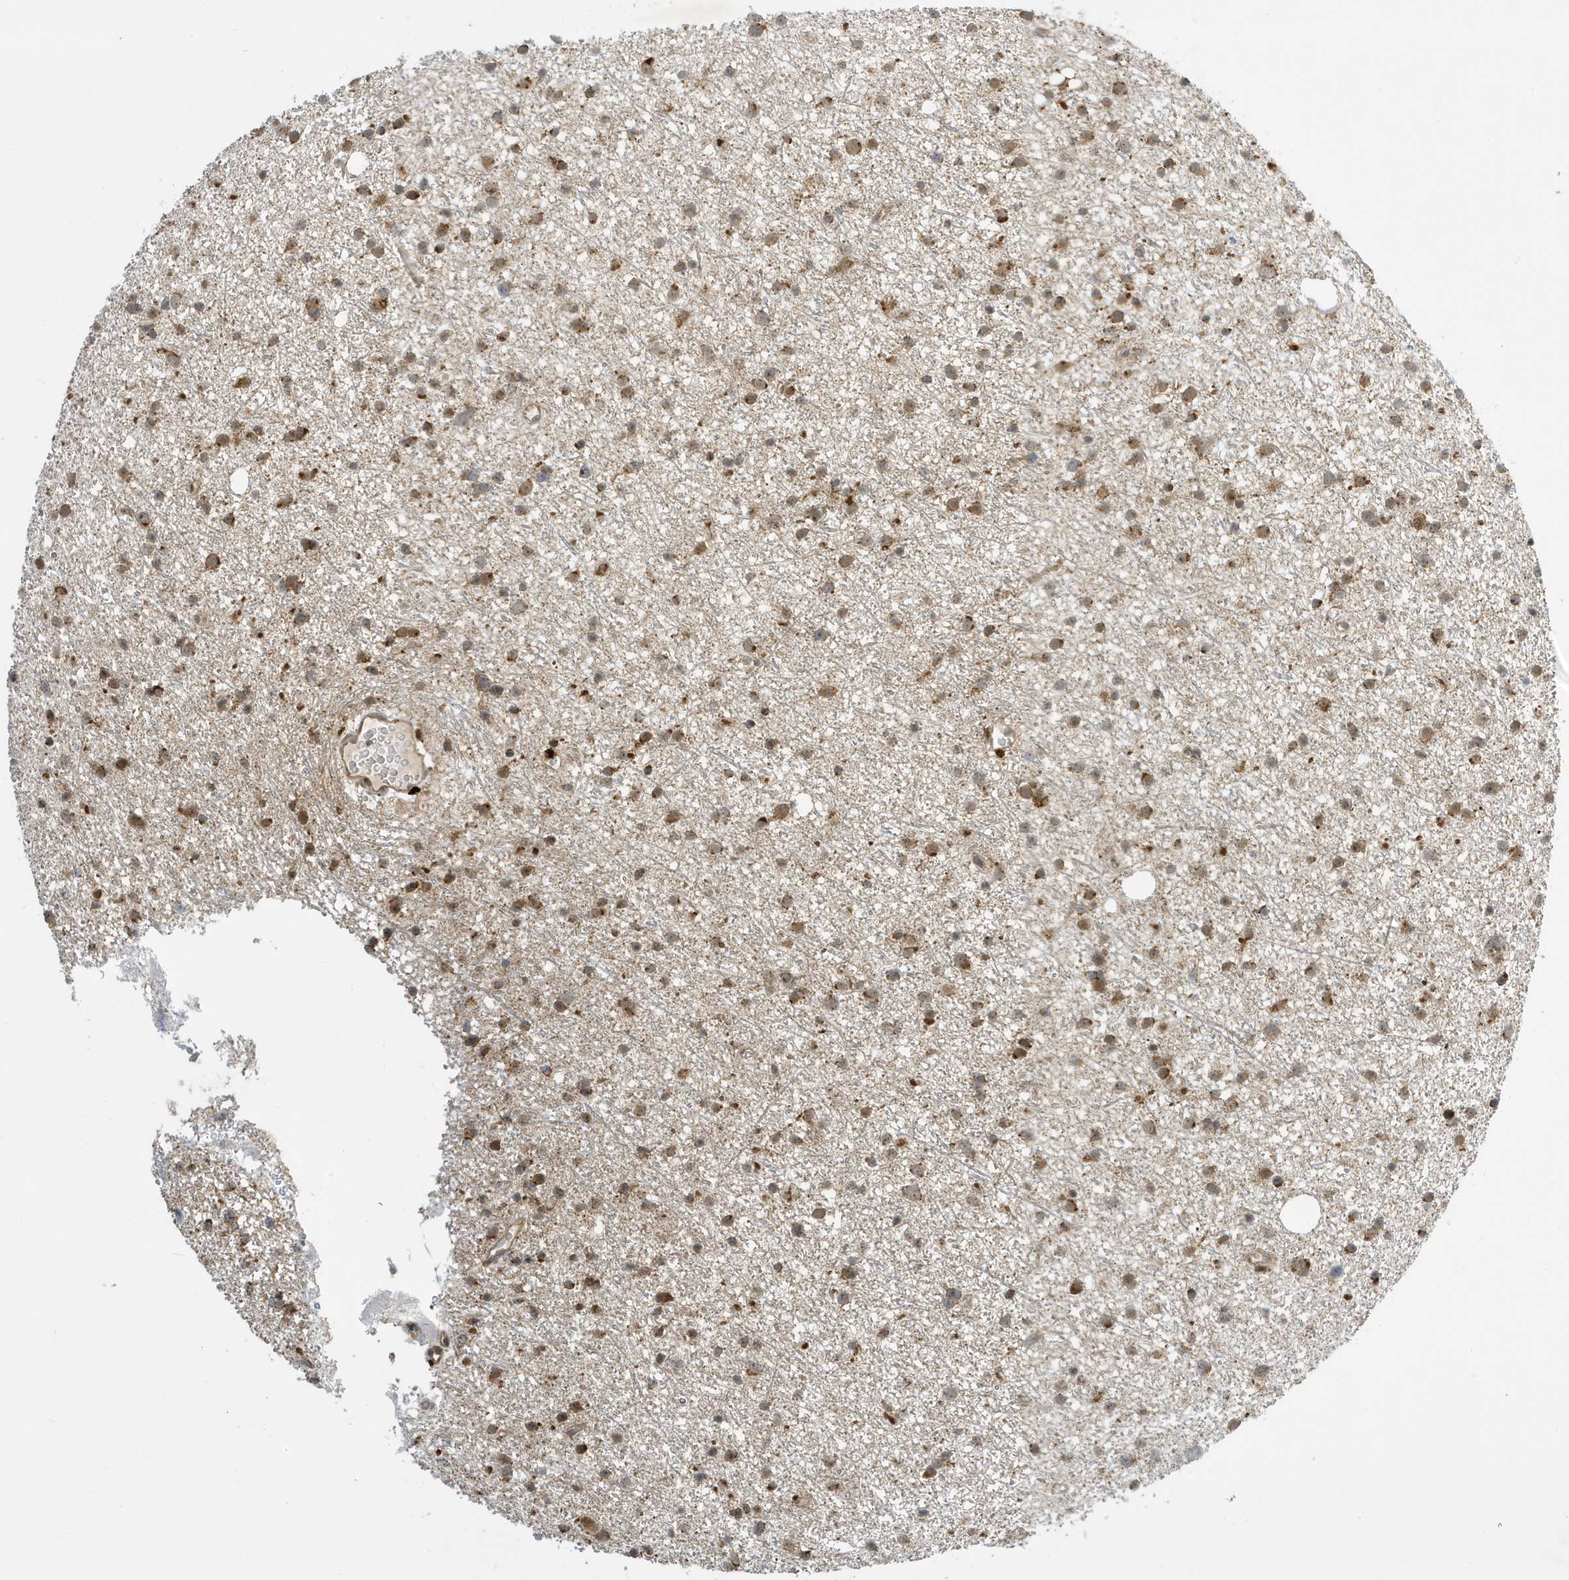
{"staining": {"intensity": "moderate", "quantity": ">75%", "location": "cytoplasmic/membranous"}, "tissue": "glioma", "cell_type": "Tumor cells", "image_type": "cancer", "snomed": [{"axis": "morphology", "description": "Glioma, malignant, Low grade"}, {"axis": "topography", "description": "Cerebral cortex"}], "caption": "The image displays staining of glioma, revealing moderate cytoplasmic/membranous protein positivity (brown color) within tumor cells.", "gene": "NCOA7", "patient": {"sex": "female", "age": 39}}